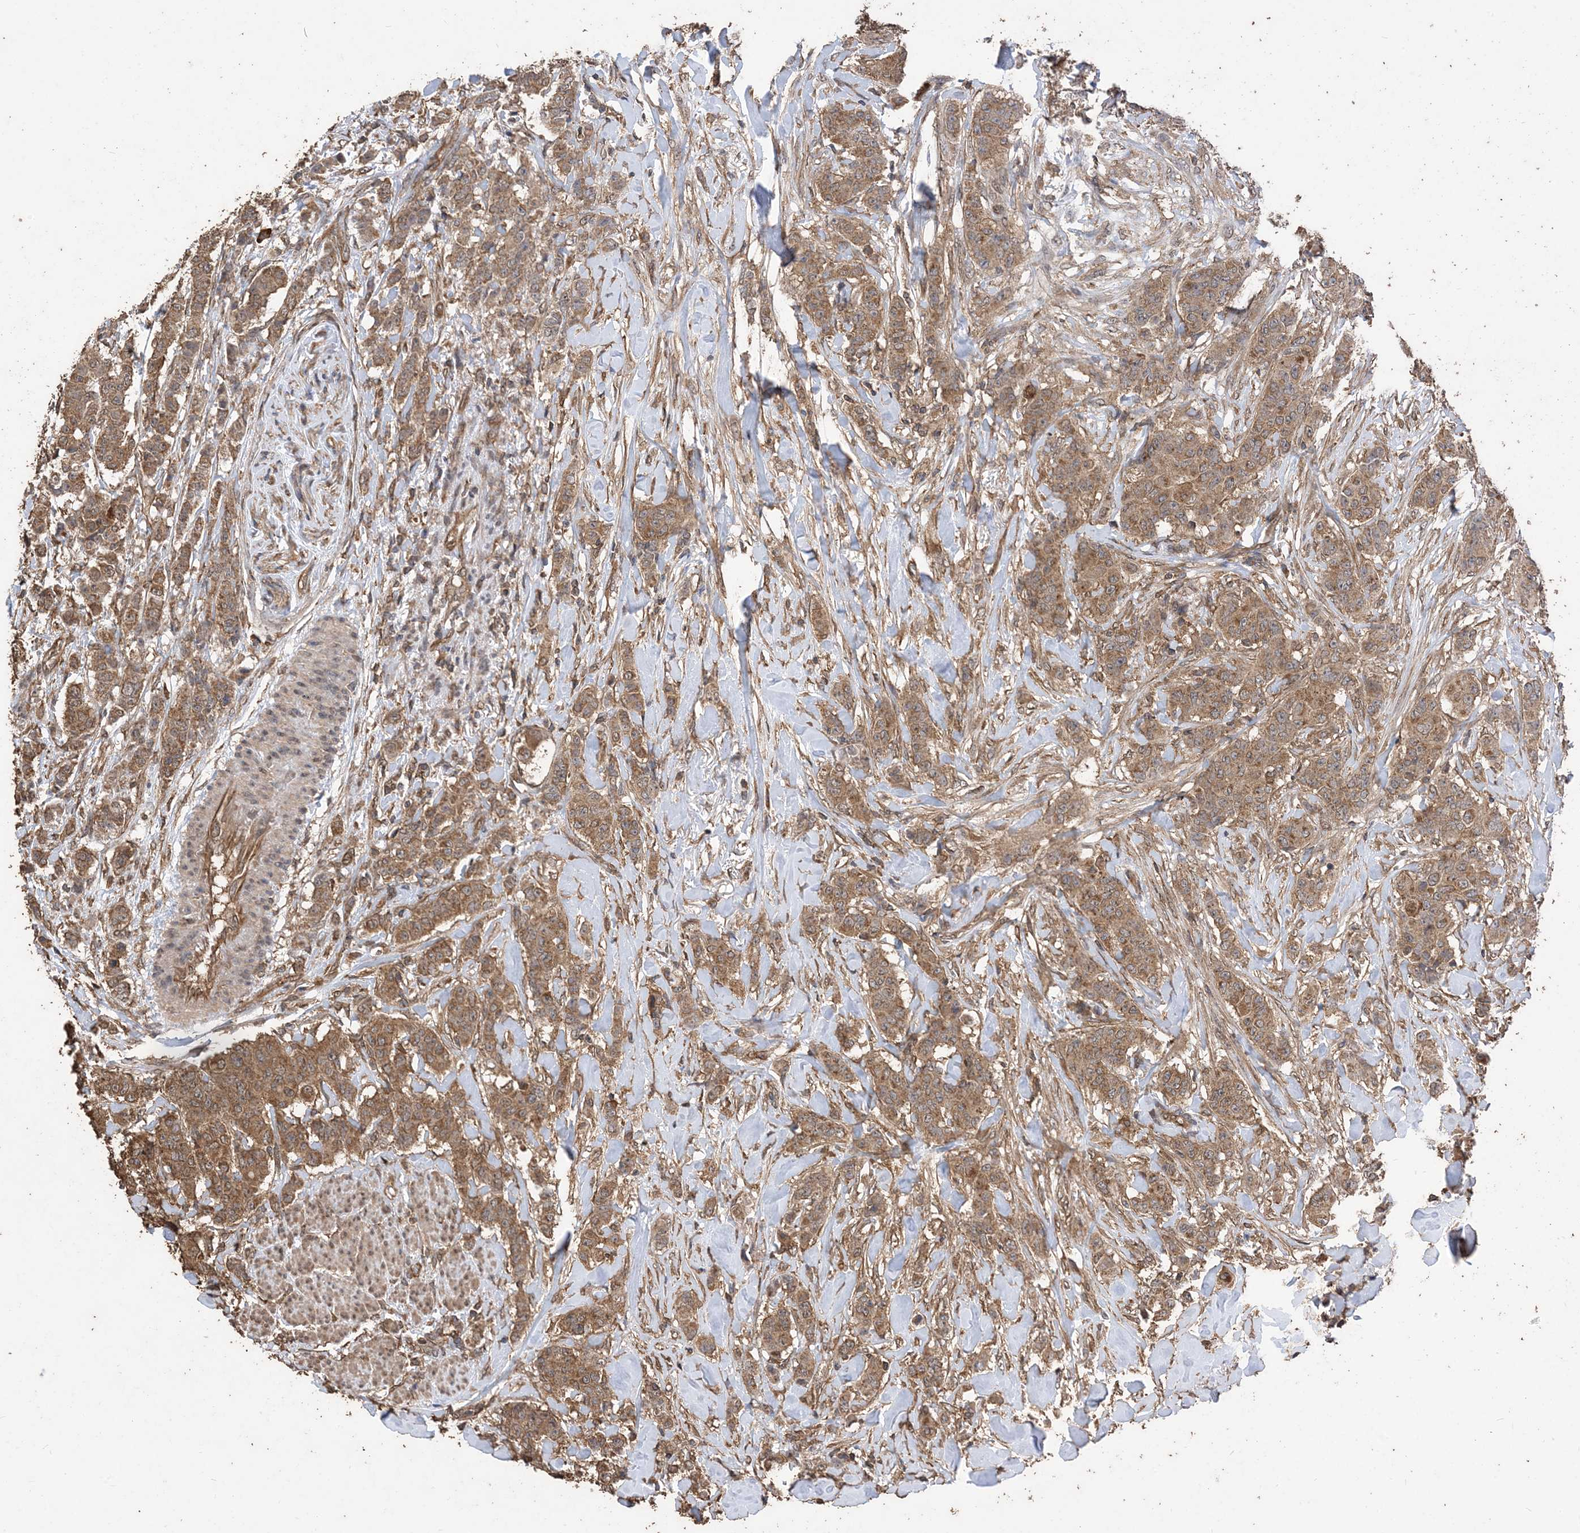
{"staining": {"intensity": "moderate", "quantity": ">75%", "location": "cytoplasmic/membranous"}, "tissue": "breast cancer", "cell_type": "Tumor cells", "image_type": "cancer", "snomed": [{"axis": "morphology", "description": "Duct carcinoma"}, {"axis": "topography", "description": "Breast"}], "caption": "An IHC histopathology image of neoplastic tissue is shown. Protein staining in brown highlights moderate cytoplasmic/membranous positivity in breast intraductal carcinoma within tumor cells.", "gene": "ZKSCAN5", "patient": {"sex": "female", "age": 40}}